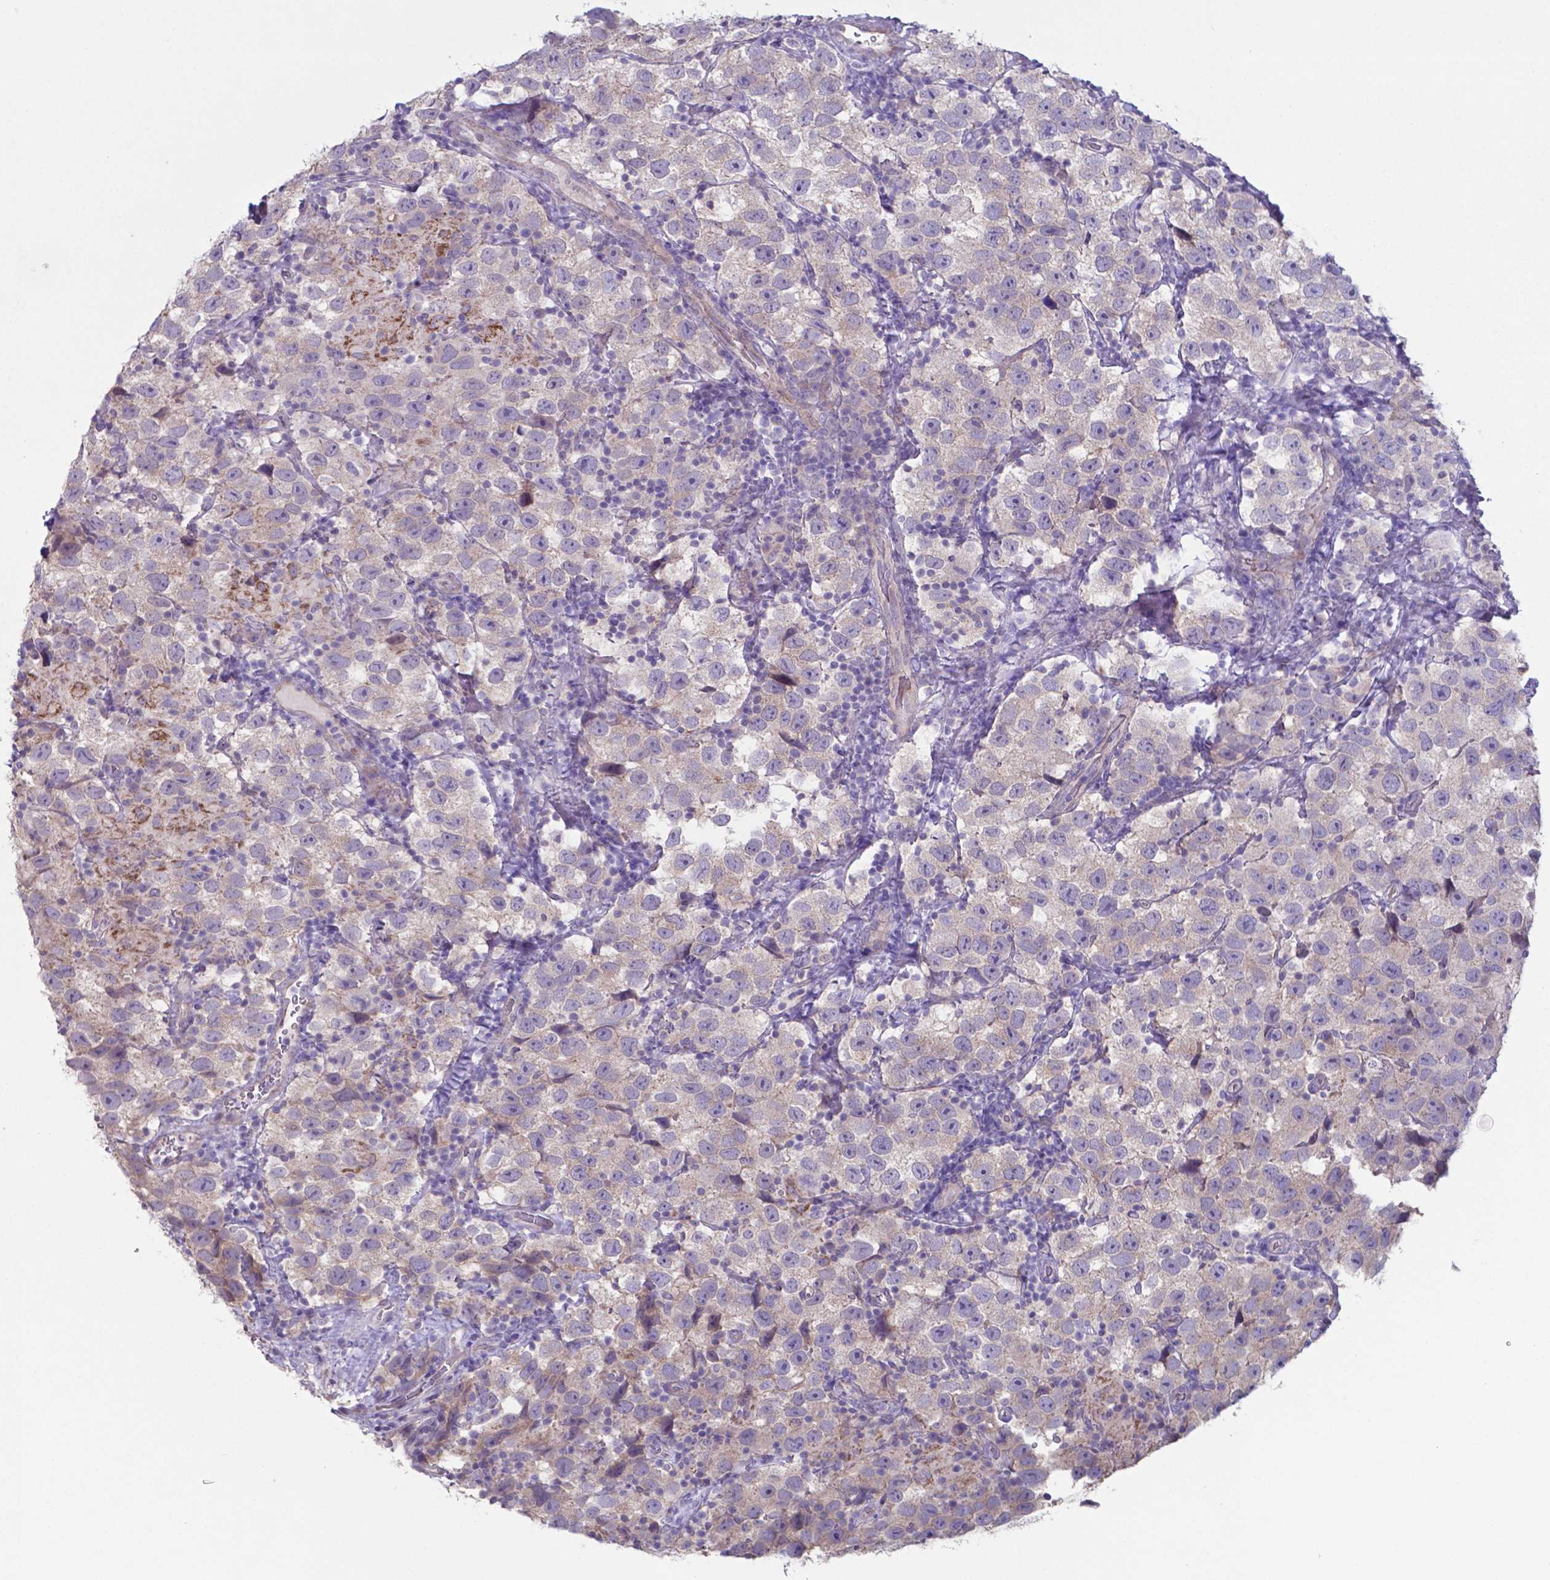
{"staining": {"intensity": "moderate", "quantity": "25%-75%", "location": "cytoplasmic/membranous"}, "tissue": "testis cancer", "cell_type": "Tumor cells", "image_type": "cancer", "snomed": [{"axis": "morphology", "description": "Seminoma, NOS"}, {"axis": "topography", "description": "Testis"}], "caption": "IHC of seminoma (testis) displays medium levels of moderate cytoplasmic/membranous expression in about 25%-75% of tumor cells.", "gene": "TYRO3", "patient": {"sex": "male", "age": 26}}